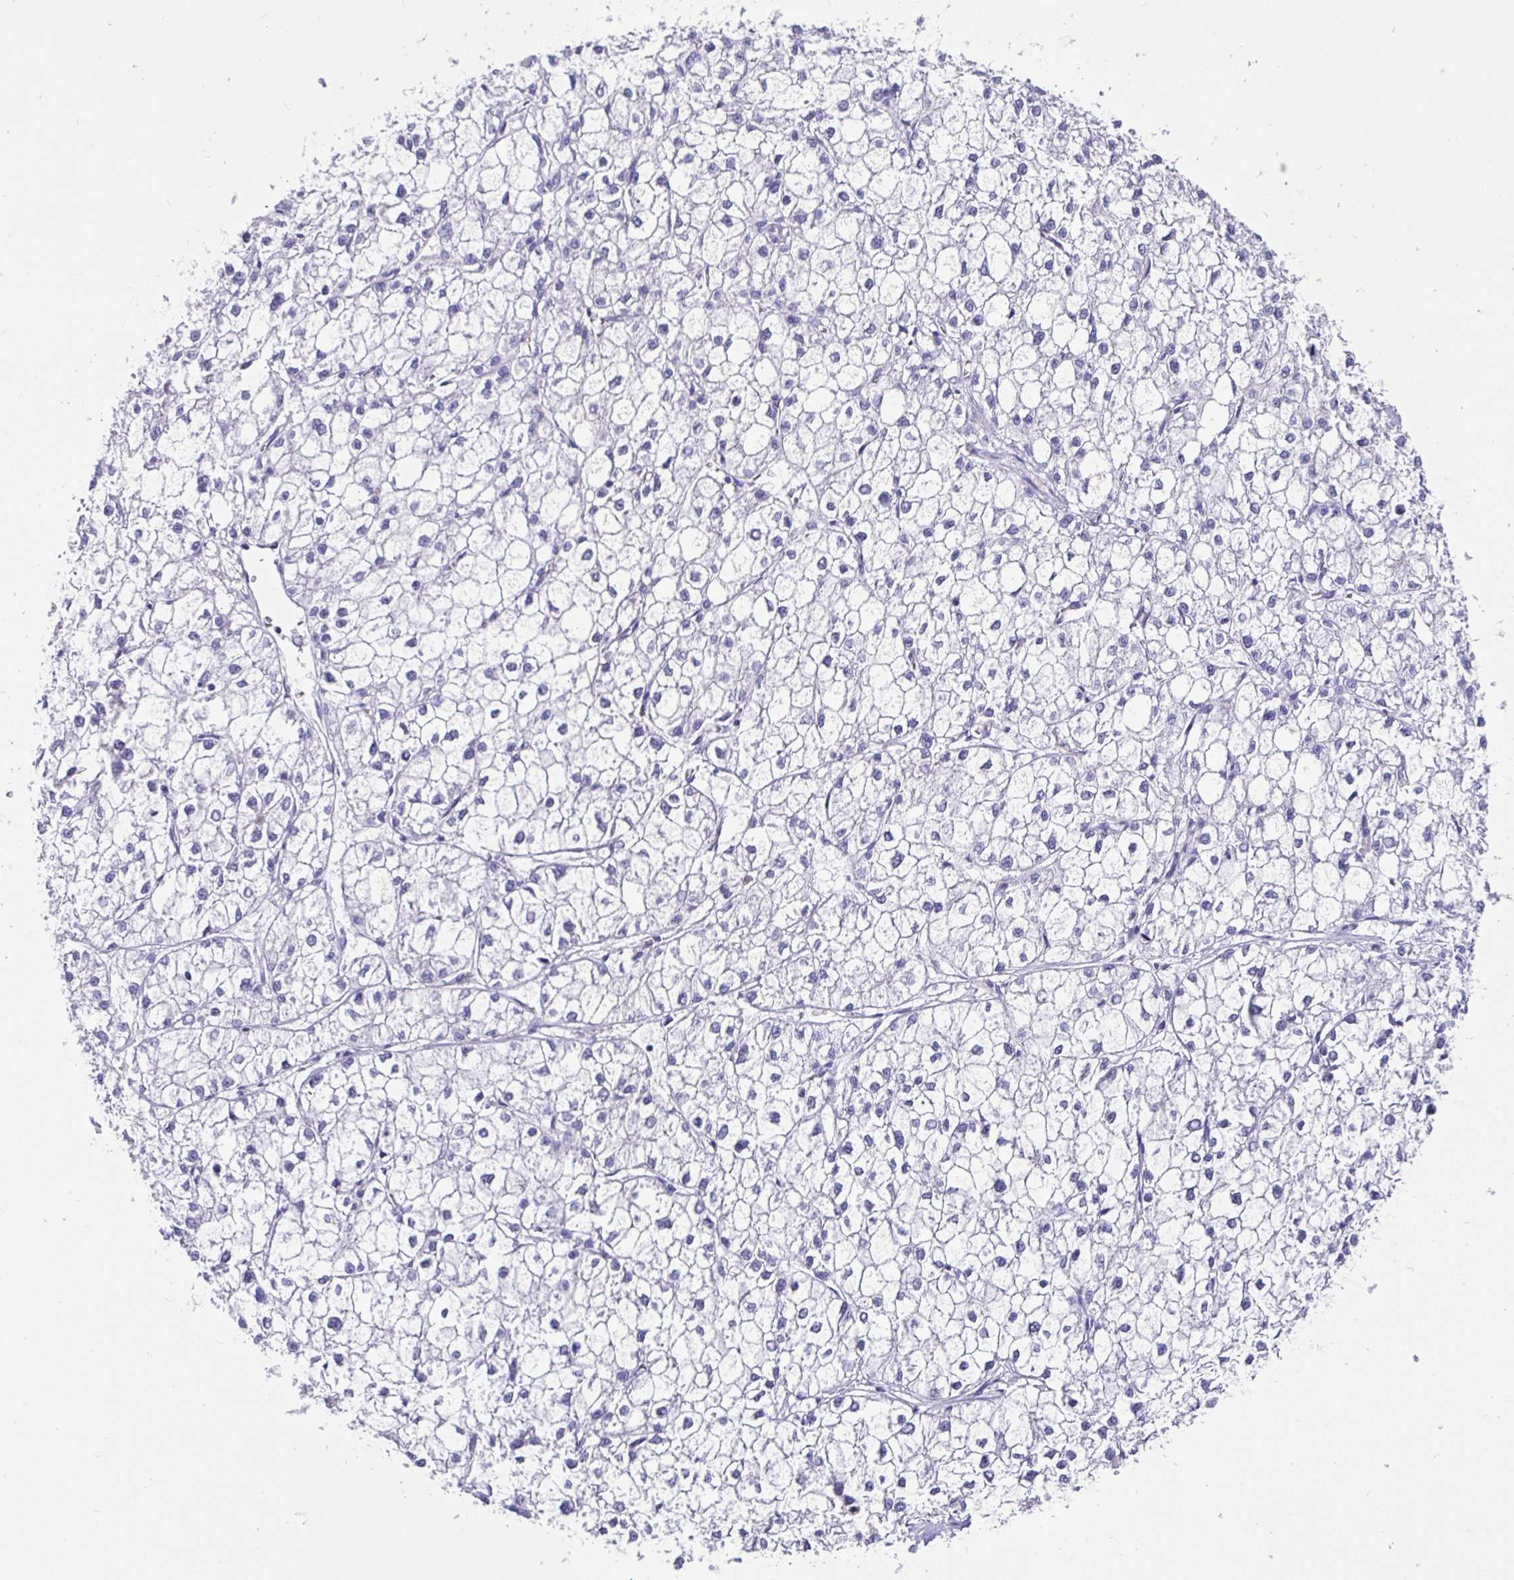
{"staining": {"intensity": "negative", "quantity": "none", "location": "none"}, "tissue": "liver cancer", "cell_type": "Tumor cells", "image_type": "cancer", "snomed": [{"axis": "morphology", "description": "Carcinoma, Hepatocellular, NOS"}, {"axis": "topography", "description": "Liver"}], "caption": "Immunohistochemical staining of human liver cancer (hepatocellular carcinoma) demonstrates no significant positivity in tumor cells. Brightfield microscopy of immunohistochemistry (IHC) stained with DAB (3,3'-diaminobenzidine) (brown) and hematoxylin (blue), captured at high magnification.", "gene": "PRAMEF19", "patient": {"sex": "female", "age": 43}}